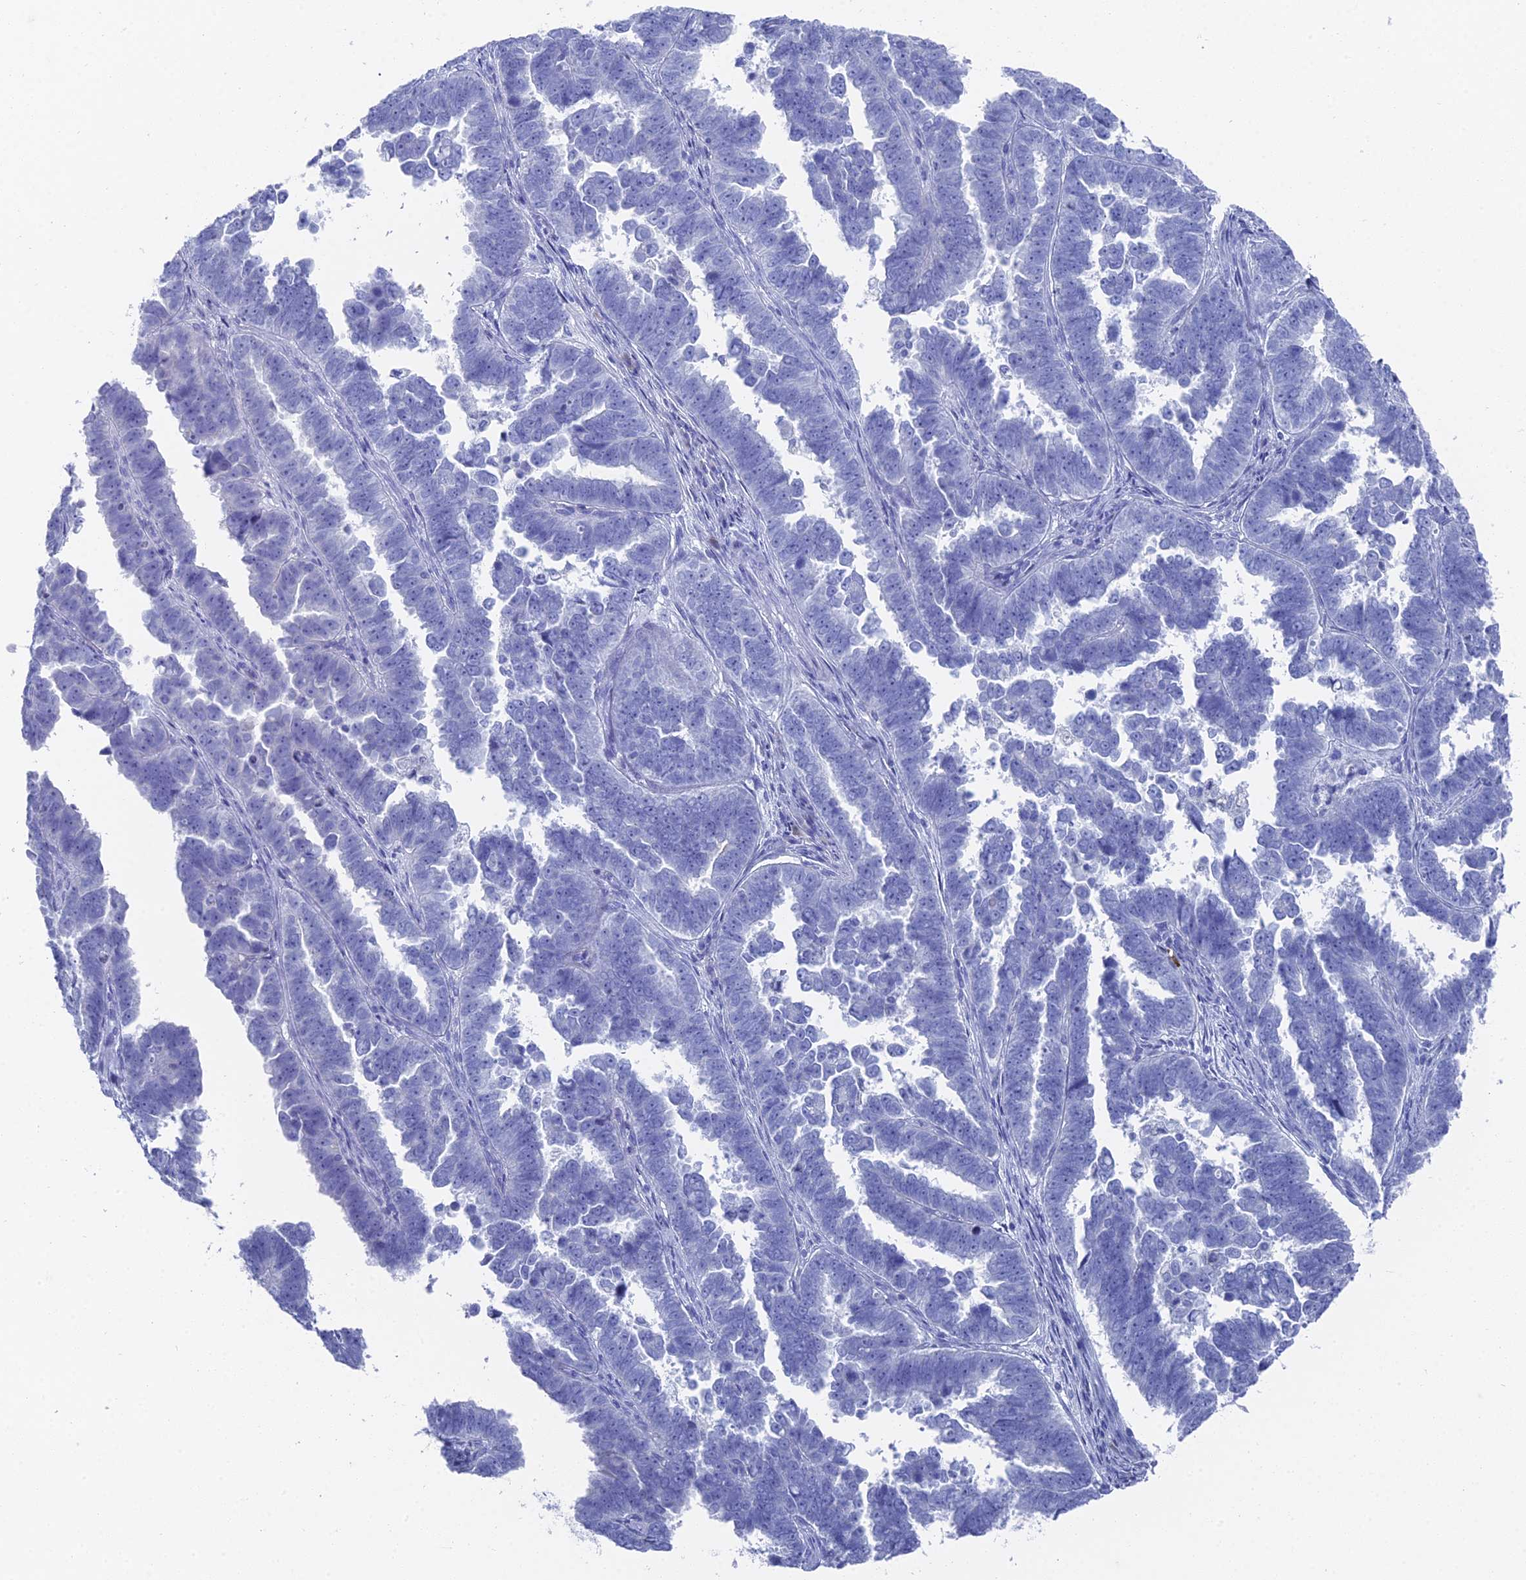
{"staining": {"intensity": "negative", "quantity": "none", "location": "none"}, "tissue": "endometrial cancer", "cell_type": "Tumor cells", "image_type": "cancer", "snomed": [{"axis": "morphology", "description": "Adenocarcinoma, NOS"}, {"axis": "topography", "description": "Endometrium"}], "caption": "Immunohistochemistry (IHC) histopathology image of neoplastic tissue: endometrial adenocarcinoma stained with DAB reveals no significant protein positivity in tumor cells.", "gene": "ENPP3", "patient": {"sex": "female", "age": 75}}